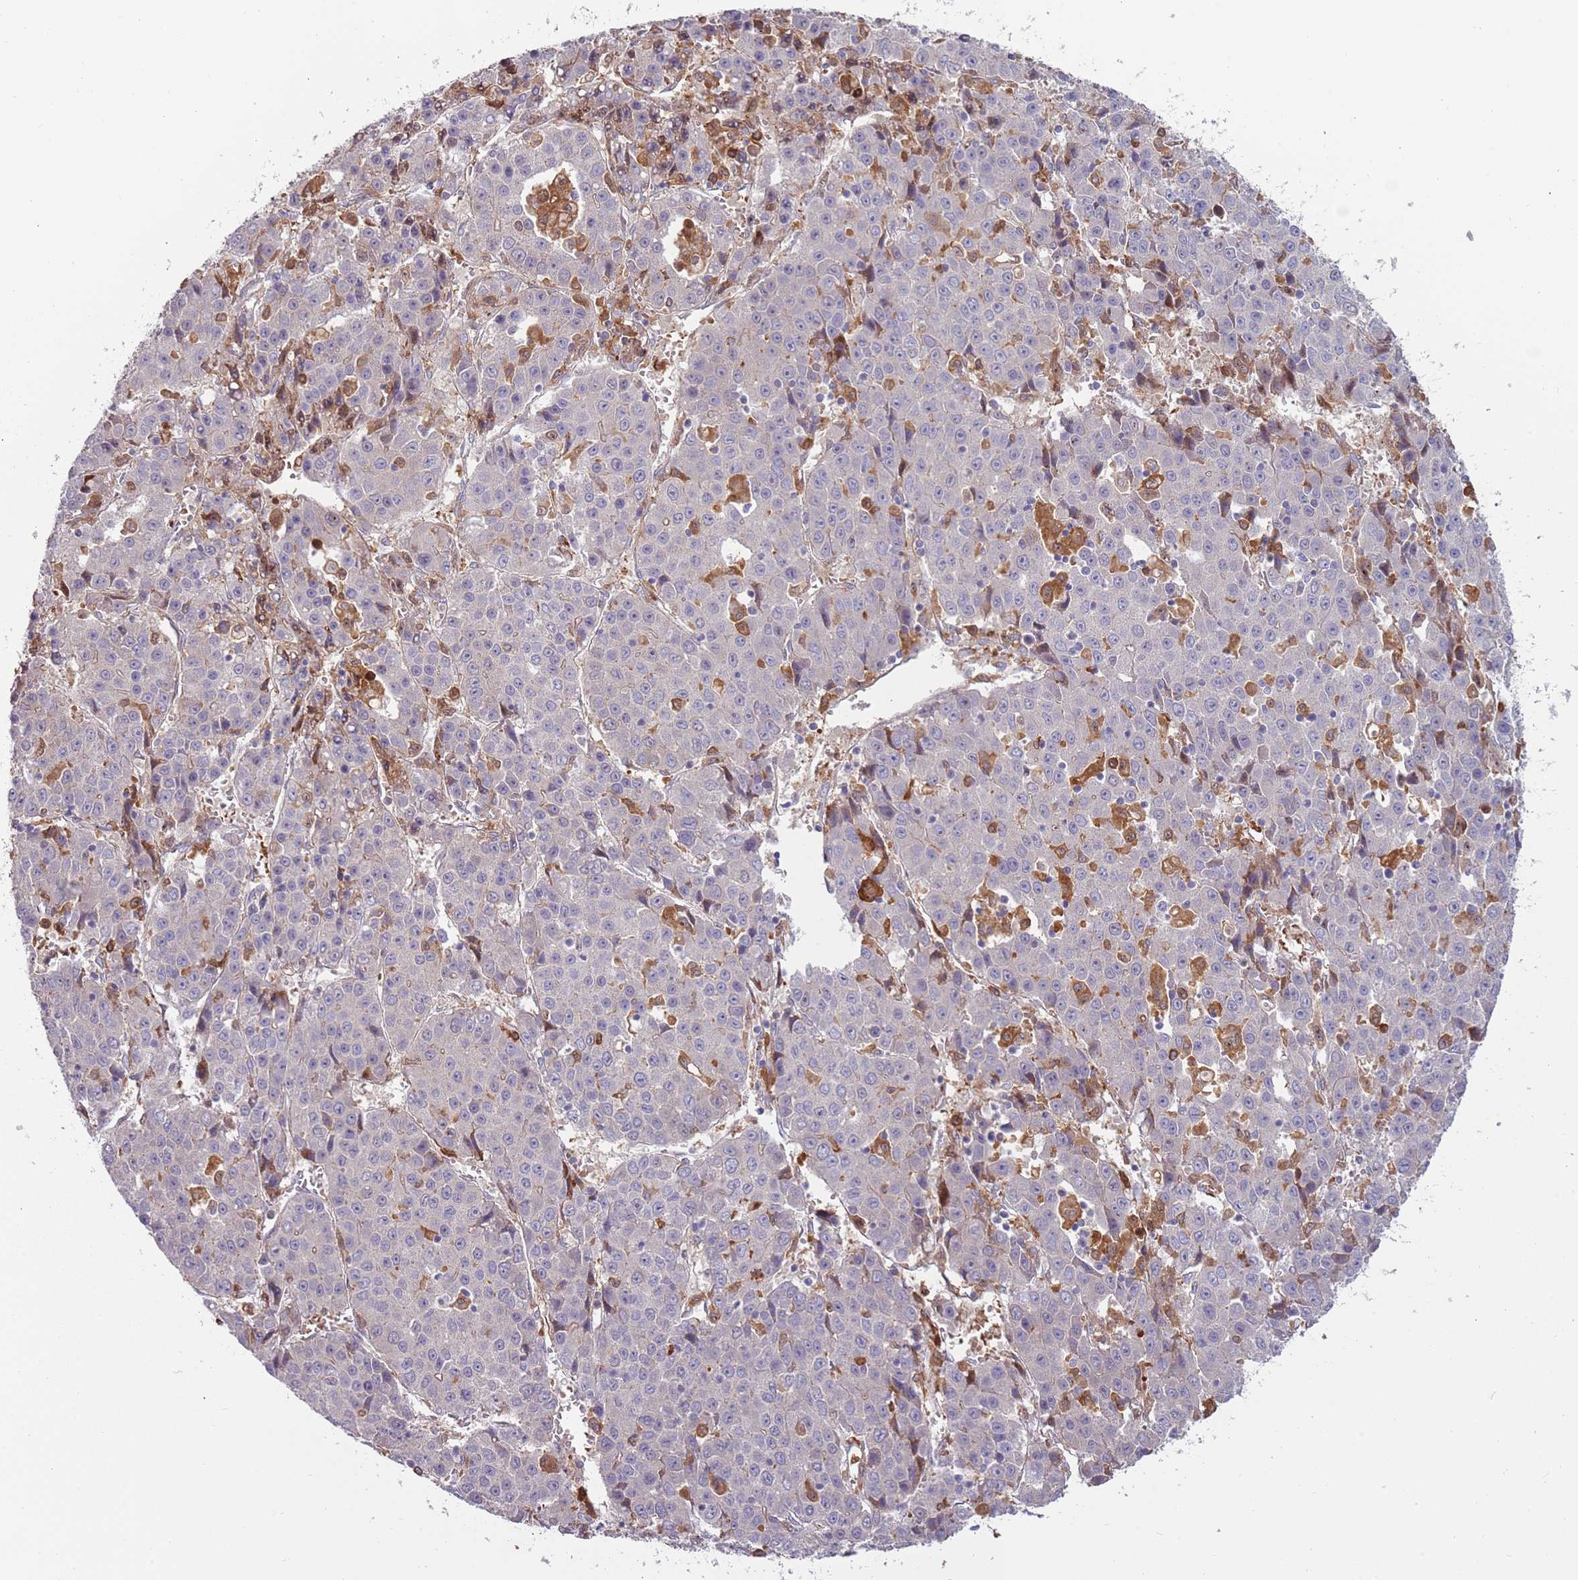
{"staining": {"intensity": "negative", "quantity": "none", "location": "none"}, "tissue": "liver cancer", "cell_type": "Tumor cells", "image_type": "cancer", "snomed": [{"axis": "morphology", "description": "Carcinoma, Hepatocellular, NOS"}, {"axis": "topography", "description": "Liver"}], "caption": "A photomicrograph of liver cancer (hepatocellular carcinoma) stained for a protein exhibits no brown staining in tumor cells. (Brightfield microscopy of DAB (3,3'-diaminobenzidine) immunohistochemistry (IHC) at high magnification).", "gene": "NADK", "patient": {"sex": "female", "age": 53}}